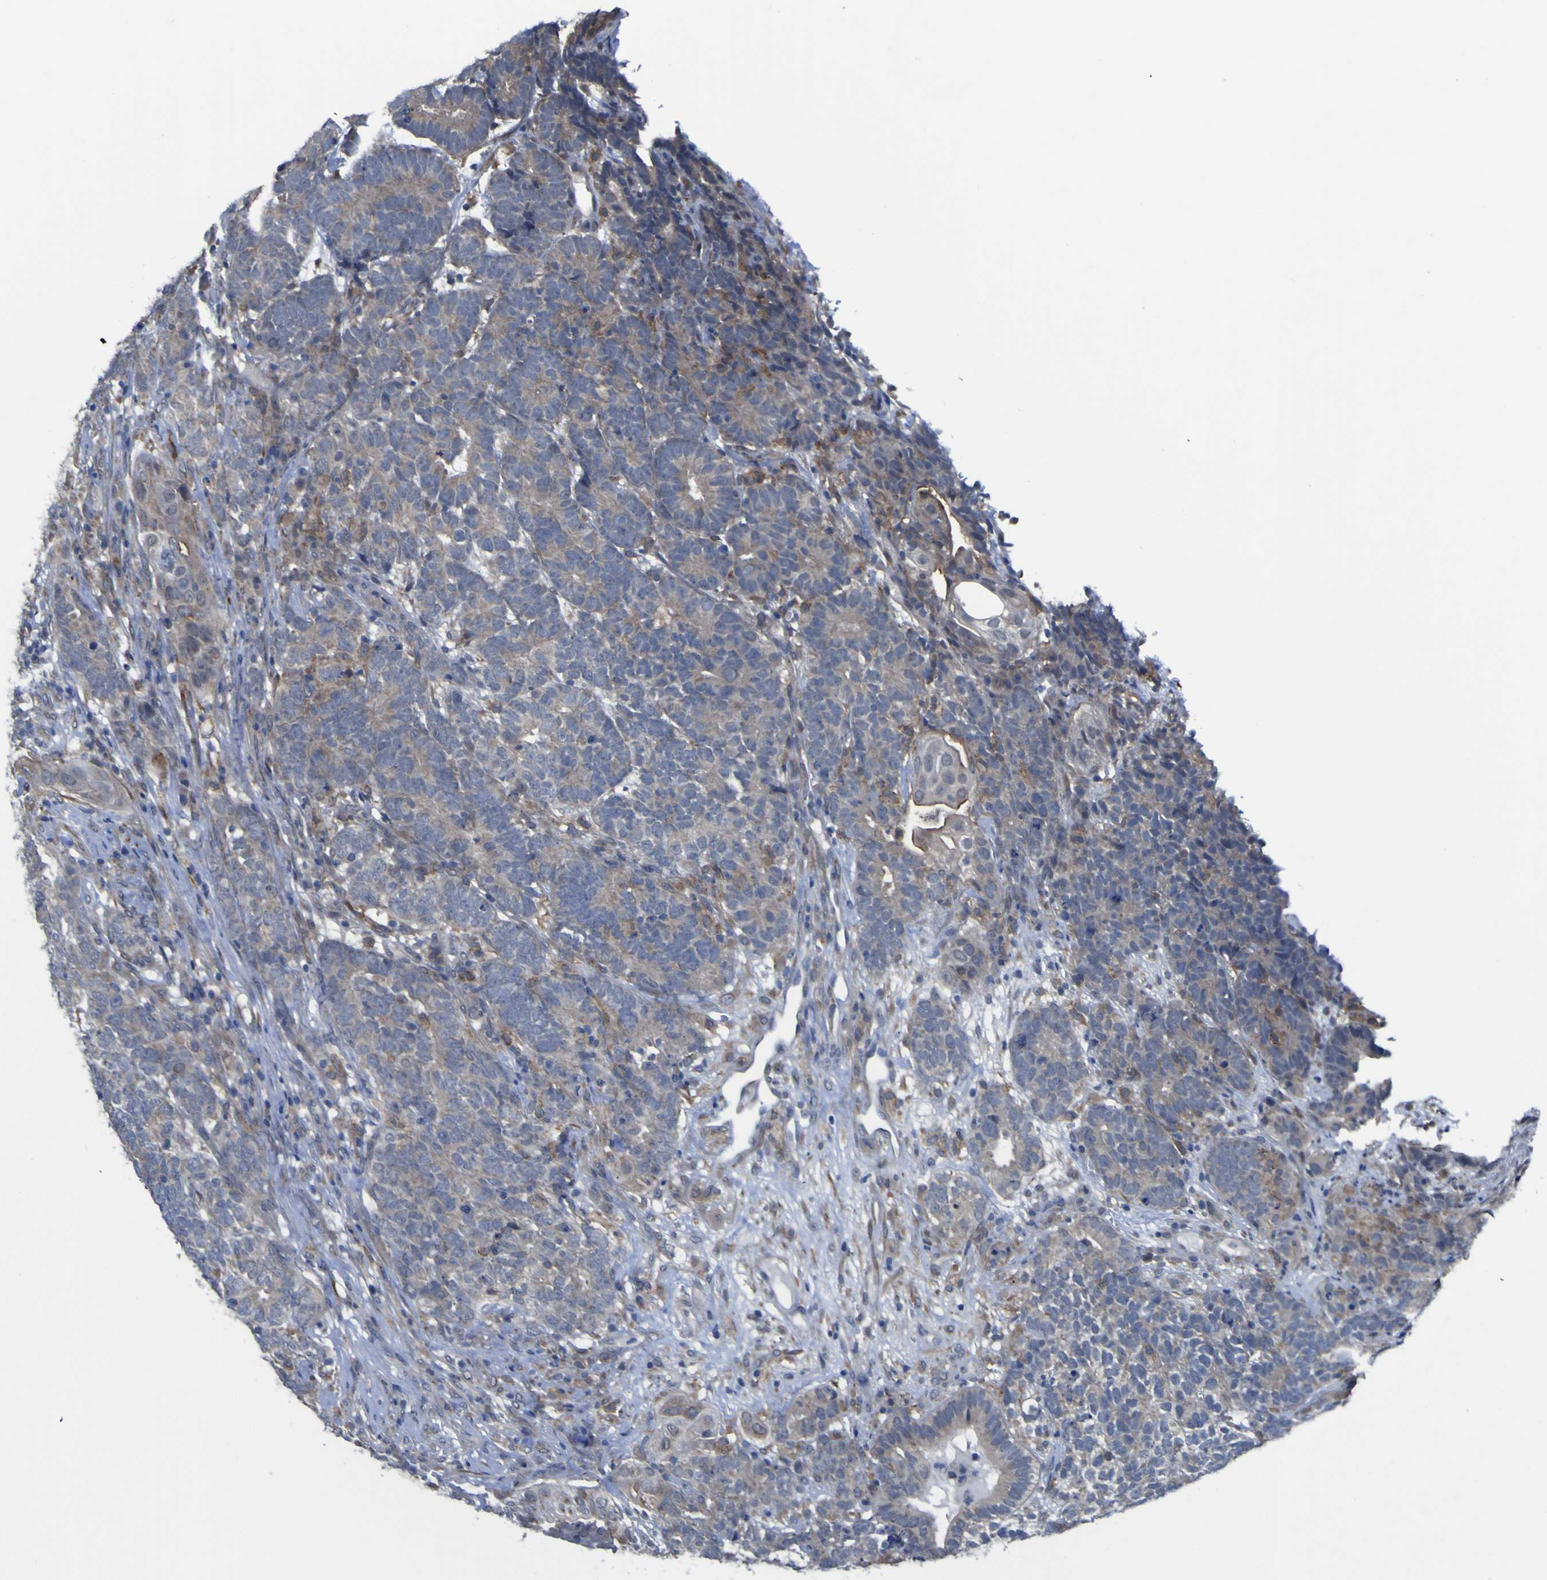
{"staining": {"intensity": "weak", "quantity": "25%-75%", "location": "cytoplasmic/membranous"}, "tissue": "testis cancer", "cell_type": "Tumor cells", "image_type": "cancer", "snomed": [{"axis": "morphology", "description": "Carcinoma, Embryonal, NOS"}, {"axis": "topography", "description": "Testis"}], "caption": "Tumor cells exhibit weak cytoplasmic/membranous expression in about 25%-75% of cells in testis cancer (embryonal carcinoma).", "gene": "TNFRSF11A", "patient": {"sex": "male", "age": 26}}